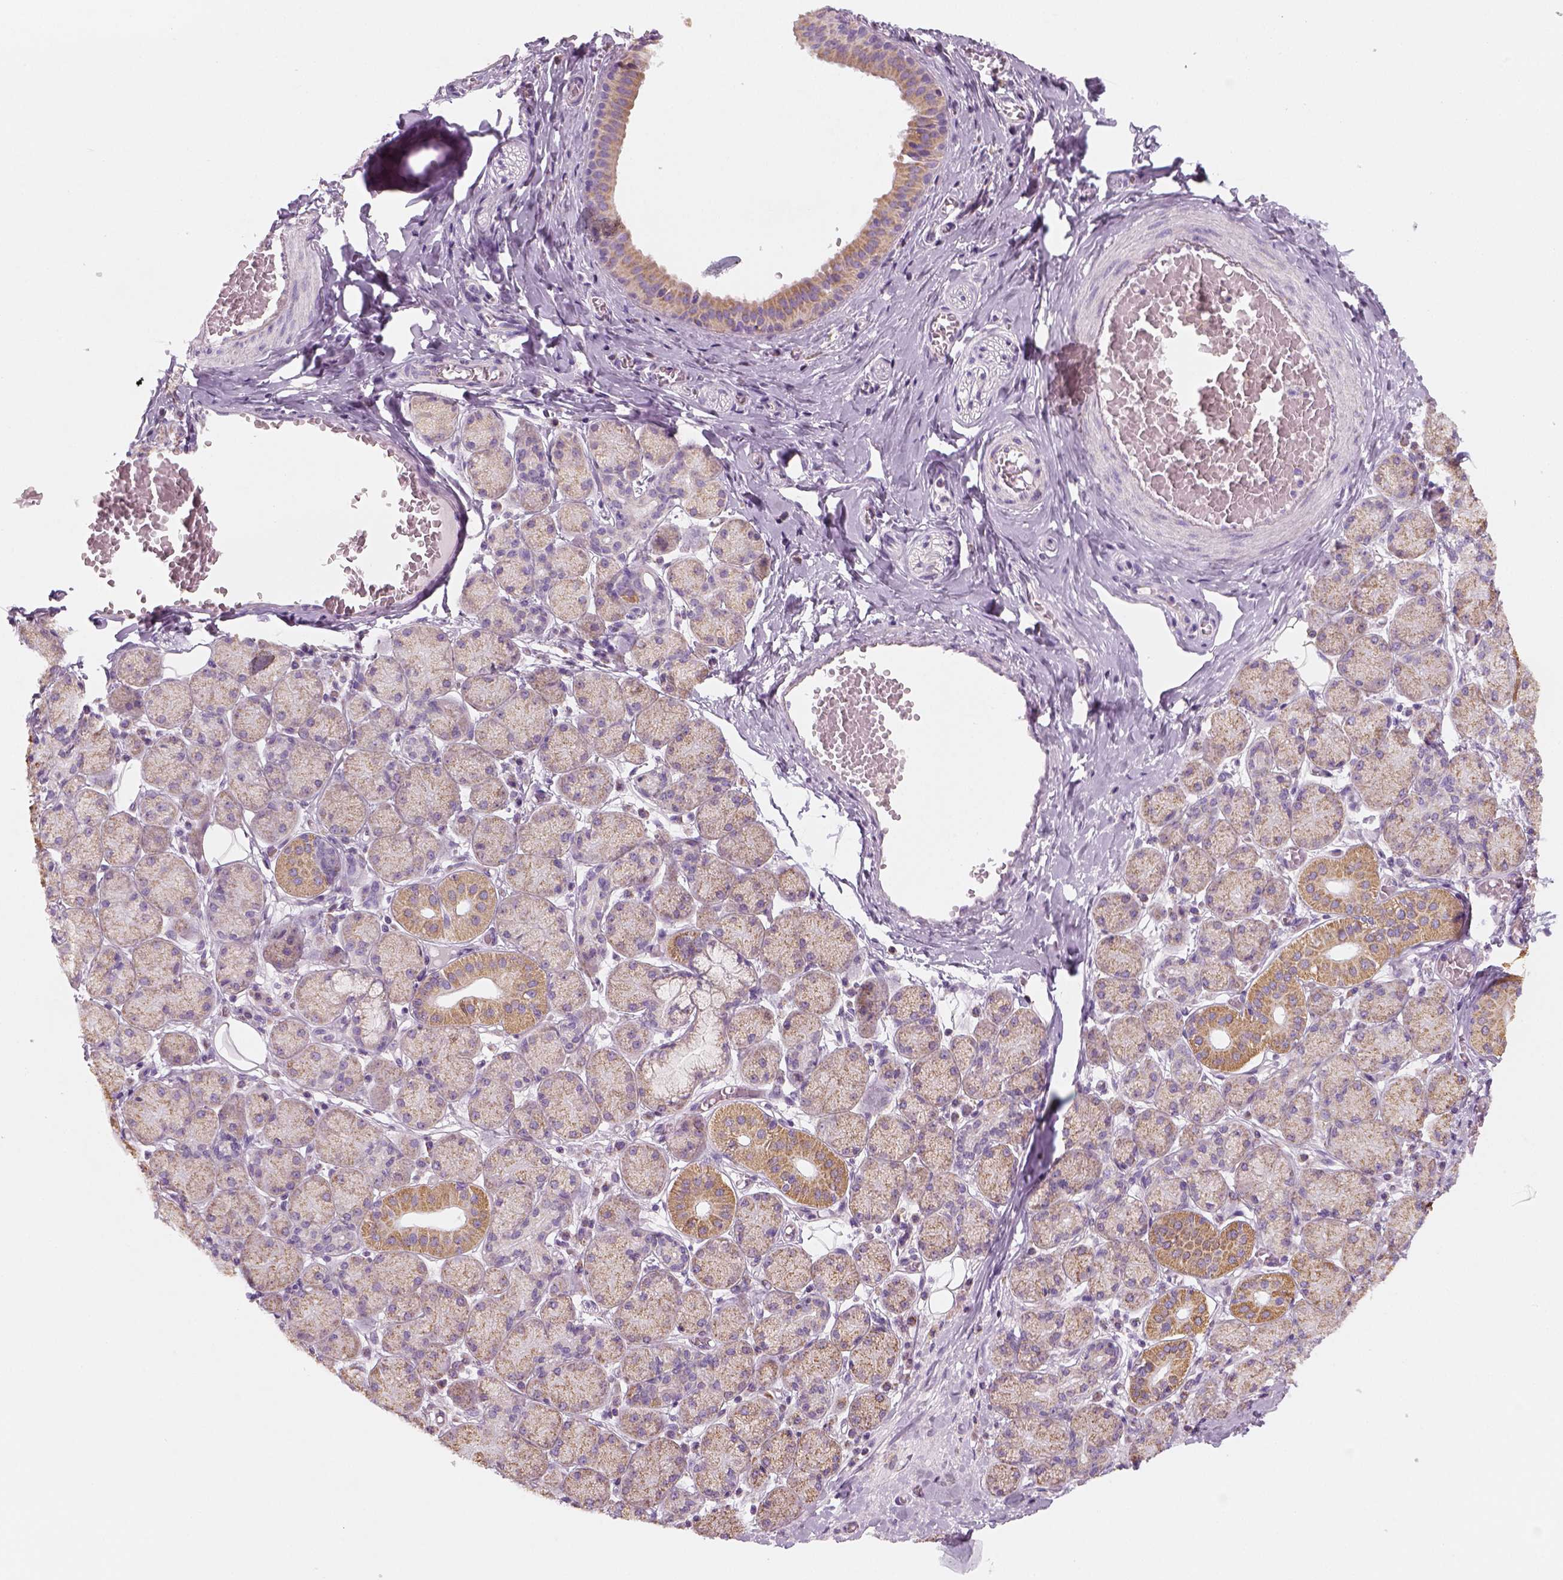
{"staining": {"intensity": "weak", "quantity": "25%-75%", "location": "cytoplasmic/membranous"}, "tissue": "salivary gland", "cell_type": "Glandular cells", "image_type": "normal", "snomed": [{"axis": "morphology", "description": "Normal tissue, NOS"}, {"axis": "topography", "description": "Salivary gland"}, {"axis": "topography", "description": "Peripheral nerve tissue"}], "caption": "Brown immunohistochemical staining in benign human salivary gland demonstrates weak cytoplasmic/membranous expression in about 25%-75% of glandular cells. (Brightfield microscopy of DAB IHC at high magnification).", "gene": "AWAT2", "patient": {"sex": "female", "age": 24}}